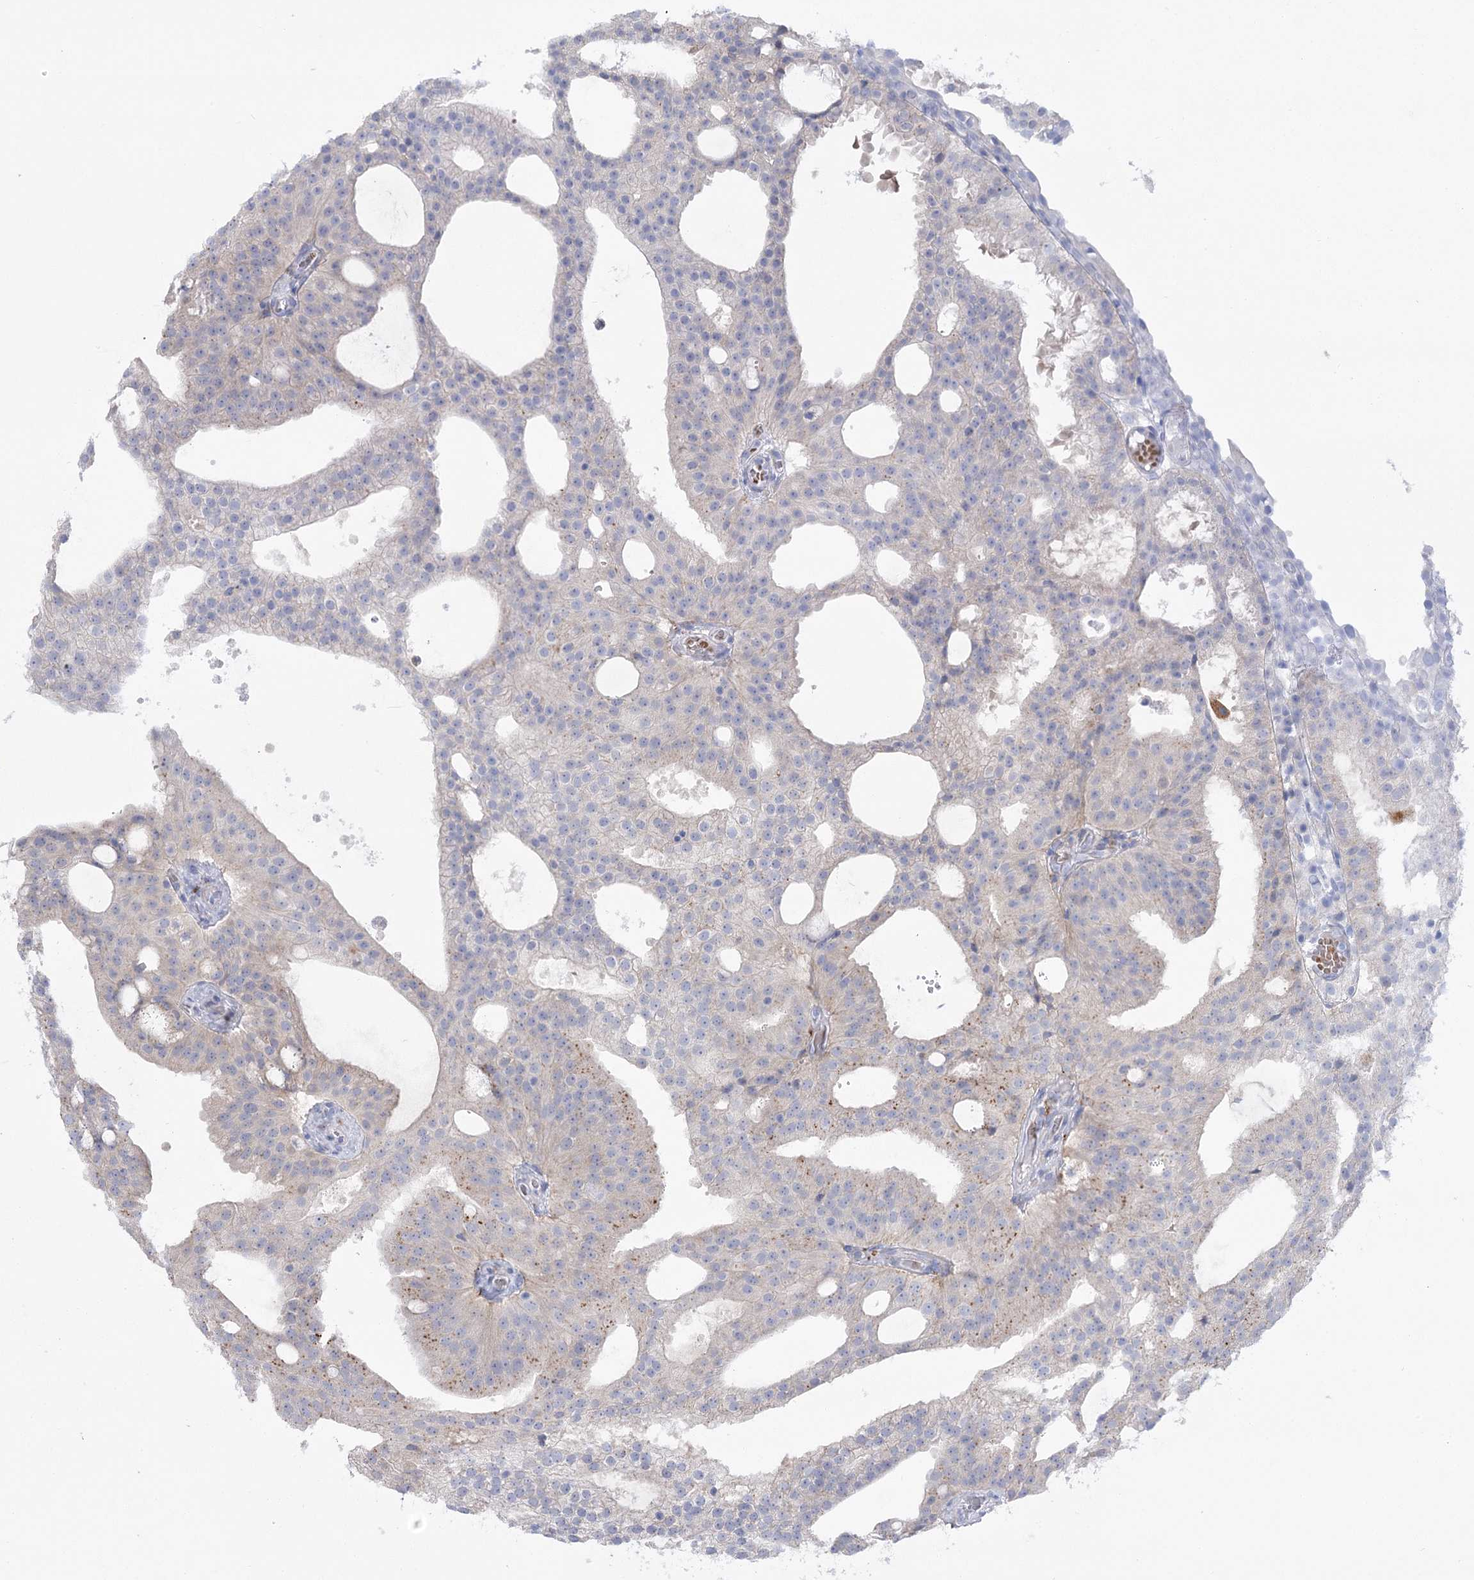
{"staining": {"intensity": "weak", "quantity": "<25%", "location": "cytoplasmic/membranous"}, "tissue": "prostate cancer", "cell_type": "Tumor cells", "image_type": "cancer", "snomed": [{"axis": "morphology", "description": "Adenocarcinoma, Medium grade"}, {"axis": "topography", "description": "Prostate"}], "caption": "Tumor cells show no significant expression in prostate cancer.", "gene": "SIAE", "patient": {"sex": "male", "age": 88}}